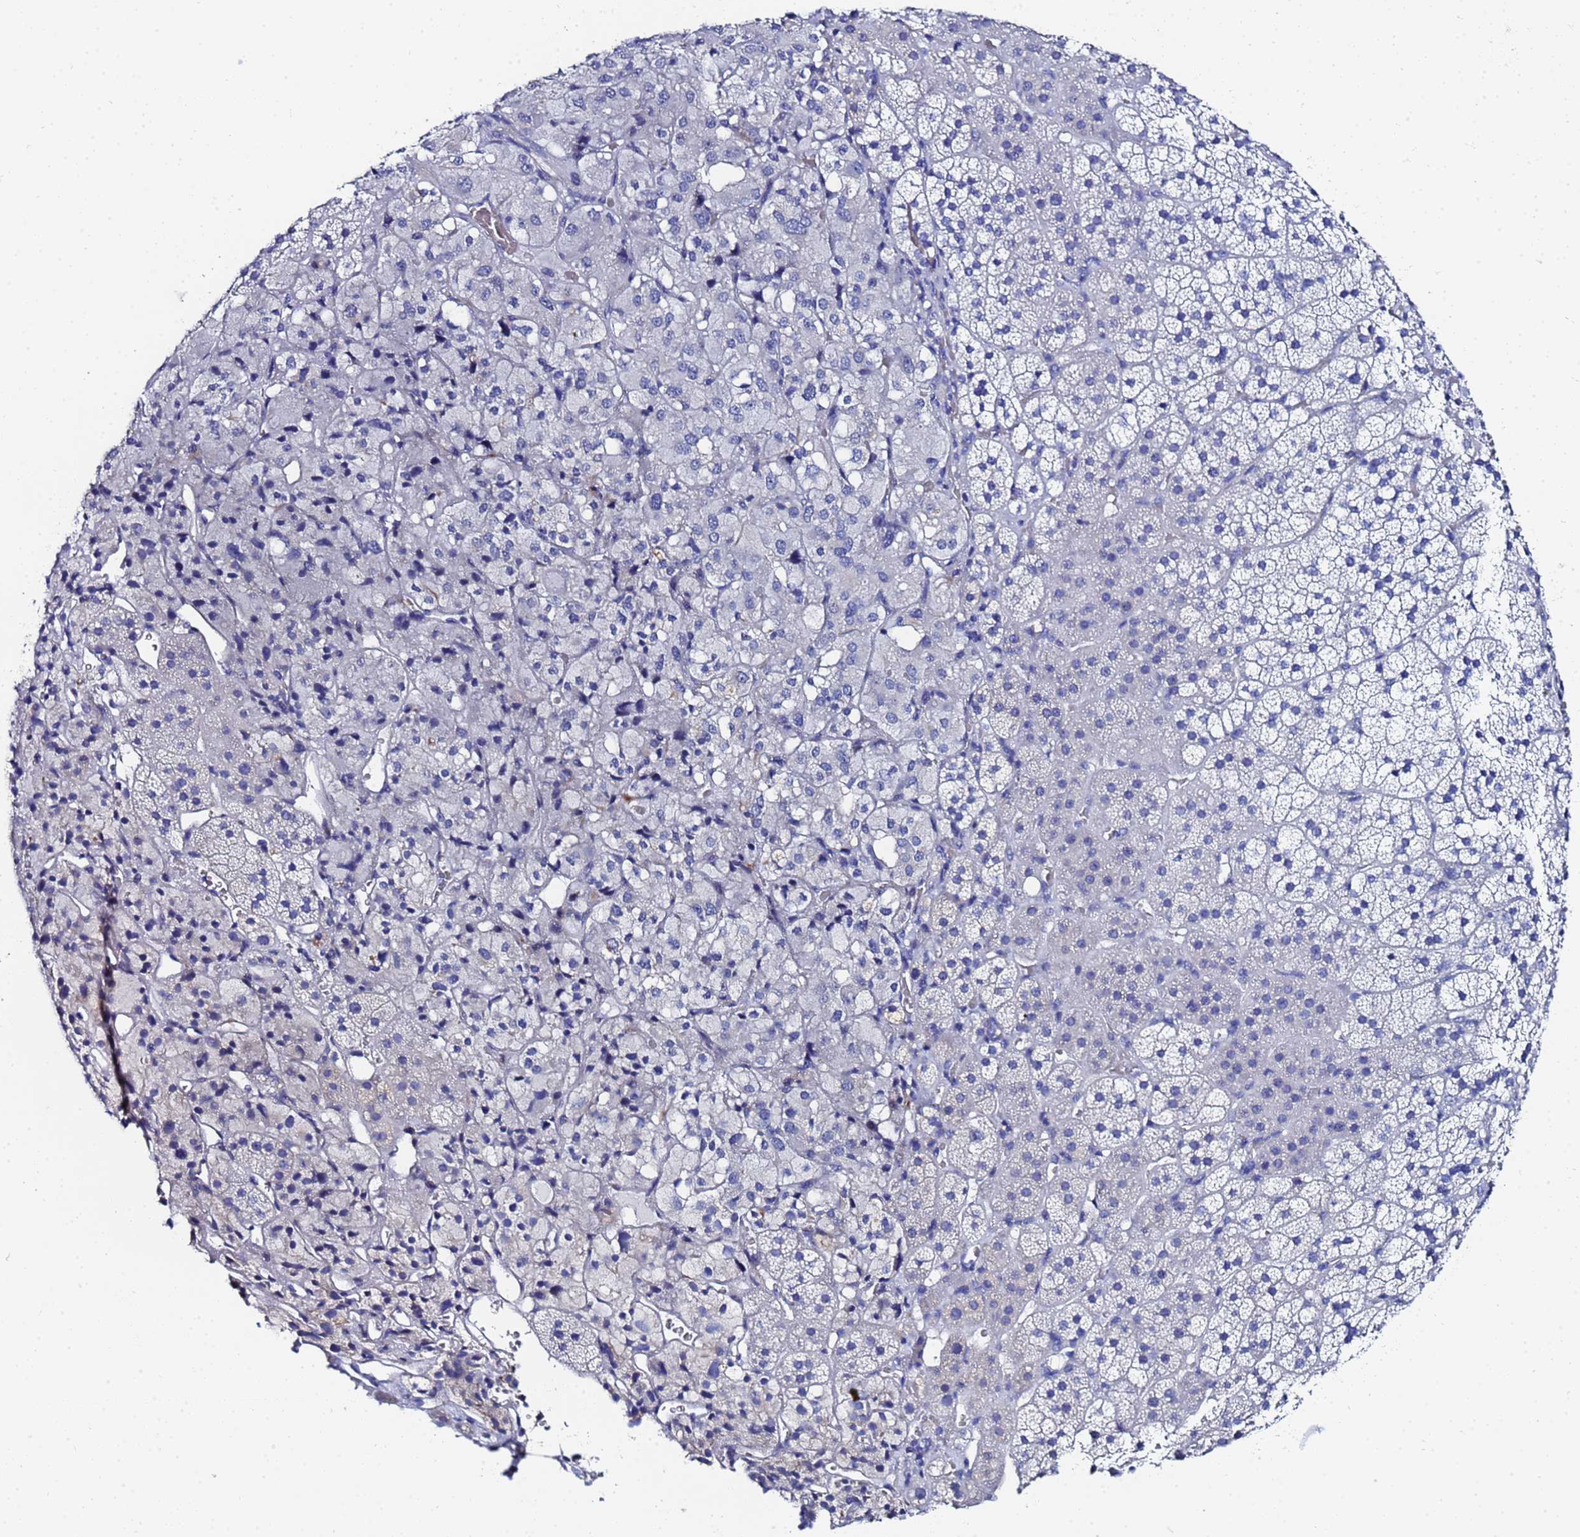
{"staining": {"intensity": "negative", "quantity": "none", "location": "none"}, "tissue": "adrenal gland", "cell_type": "Glandular cells", "image_type": "normal", "snomed": [{"axis": "morphology", "description": "Normal tissue, NOS"}, {"axis": "topography", "description": "Adrenal gland"}], "caption": "Protein analysis of normal adrenal gland demonstrates no significant expression in glandular cells. (DAB immunohistochemistry visualized using brightfield microscopy, high magnification).", "gene": "ZNF26", "patient": {"sex": "female", "age": 44}}